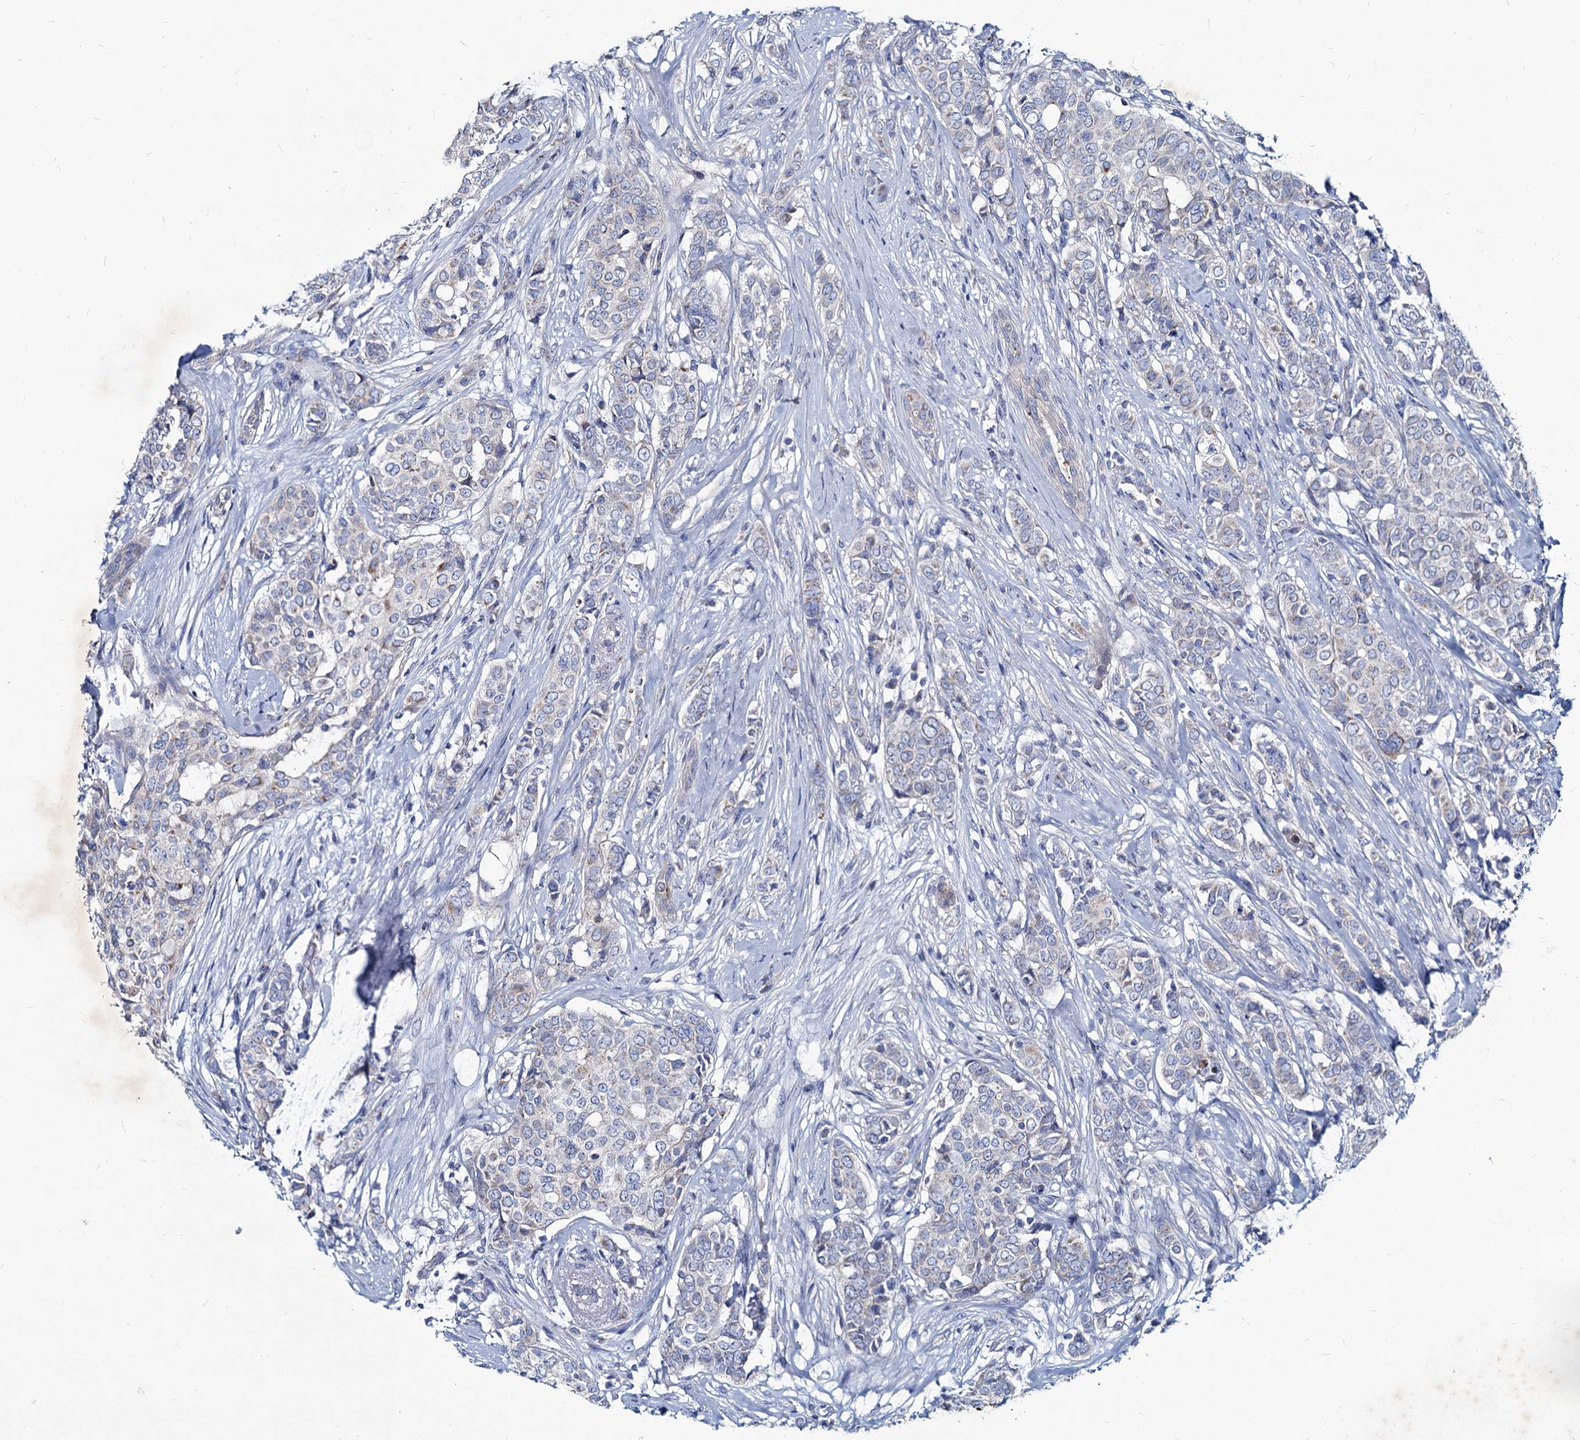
{"staining": {"intensity": "negative", "quantity": "none", "location": "none"}, "tissue": "breast cancer", "cell_type": "Tumor cells", "image_type": "cancer", "snomed": [{"axis": "morphology", "description": "Lobular carcinoma"}, {"axis": "topography", "description": "Breast"}], "caption": "A photomicrograph of human breast cancer (lobular carcinoma) is negative for staining in tumor cells. (Brightfield microscopy of DAB (3,3'-diaminobenzidine) immunohistochemistry (IHC) at high magnification).", "gene": "AGBL4", "patient": {"sex": "female", "age": 51}}